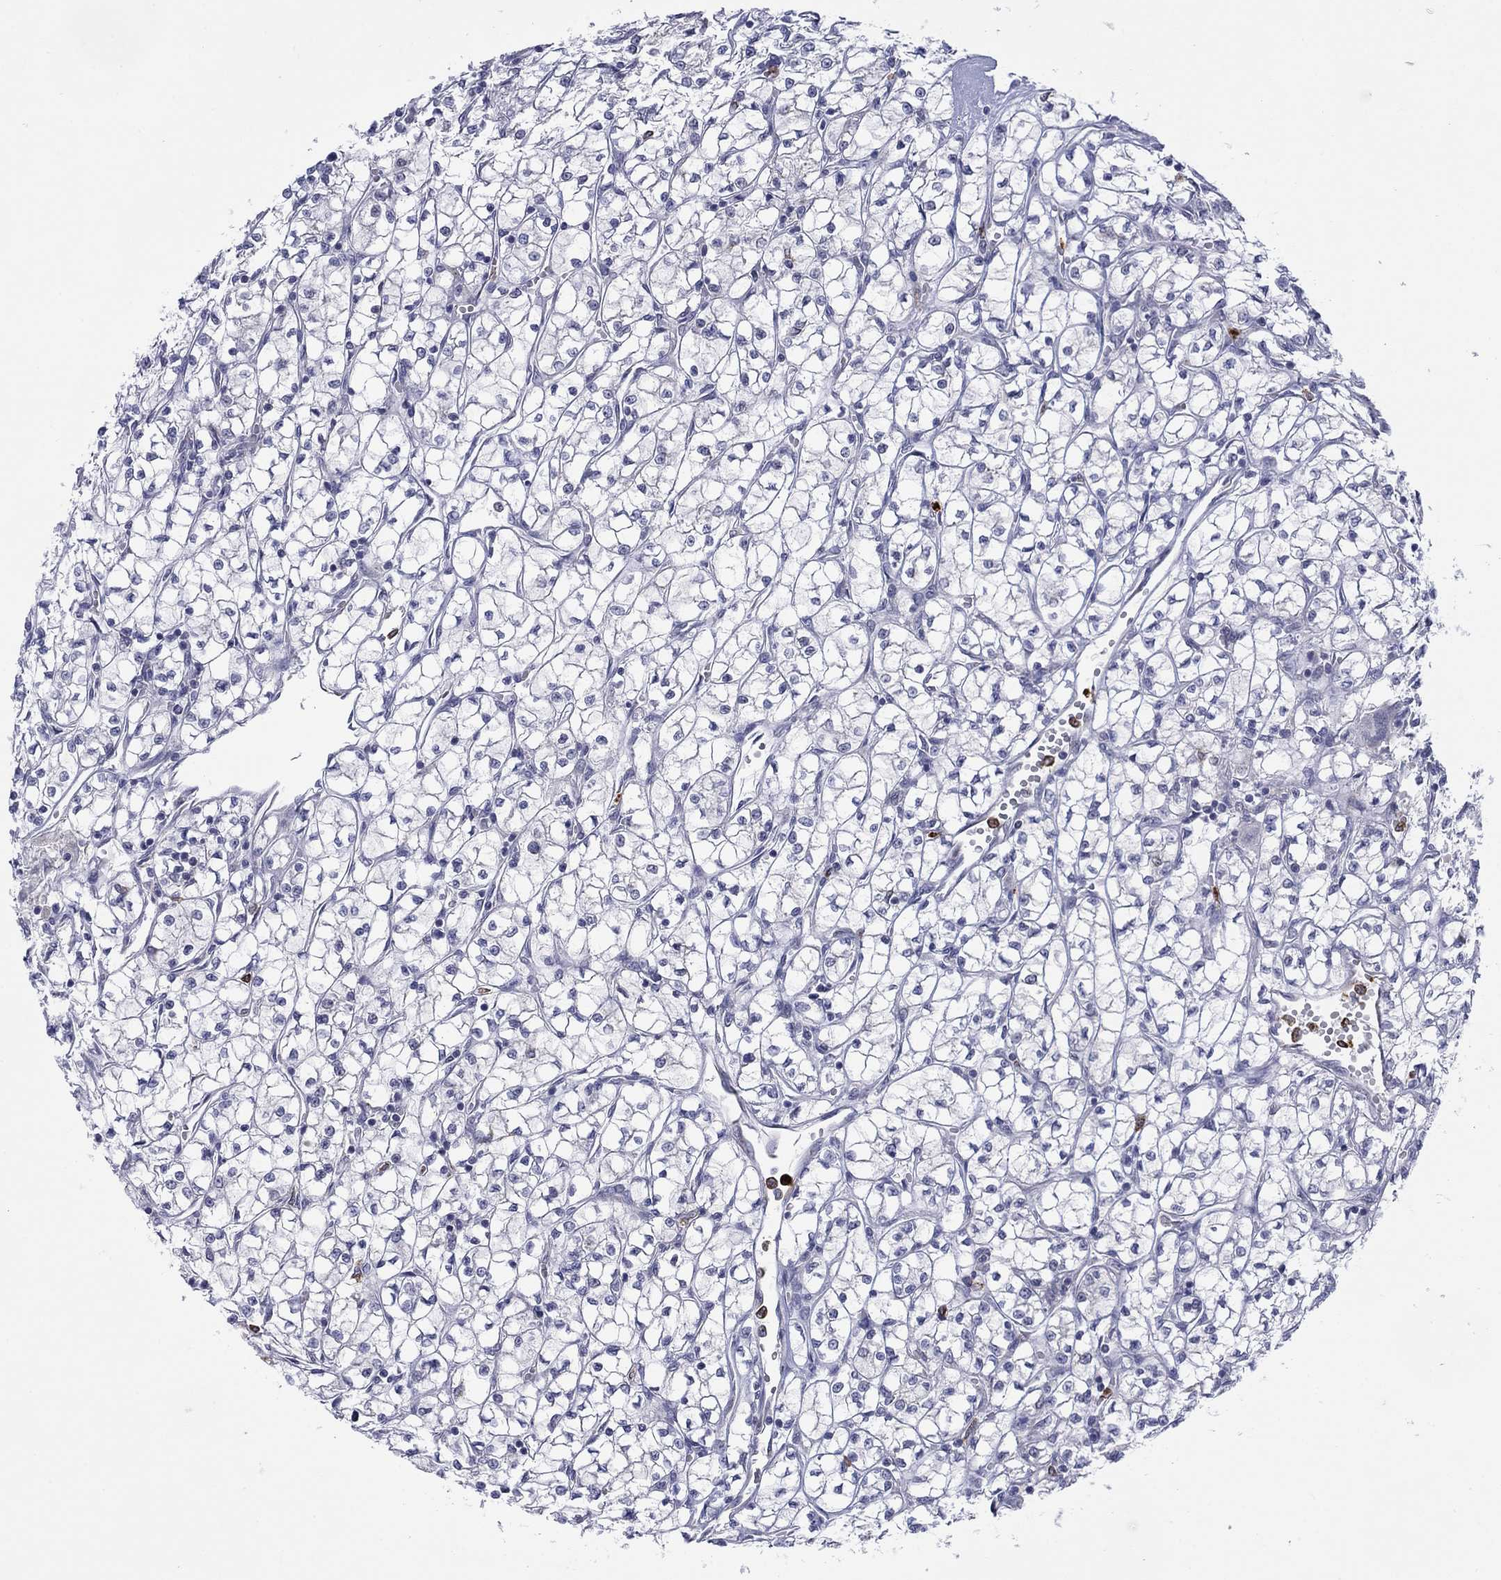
{"staining": {"intensity": "negative", "quantity": "none", "location": "none"}, "tissue": "renal cancer", "cell_type": "Tumor cells", "image_type": "cancer", "snomed": [{"axis": "morphology", "description": "Adenocarcinoma, NOS"}, {"axis": "topography", "description": "Kidney"}], "caption": "Immunohistochemistry of human renal cancer exhibits no positivity in tumor cells. (Brightfield microscopy of DAB IHC at high magnification).", "gene": "MTRFR", "patient": {"sex": "female", "age": 64}}